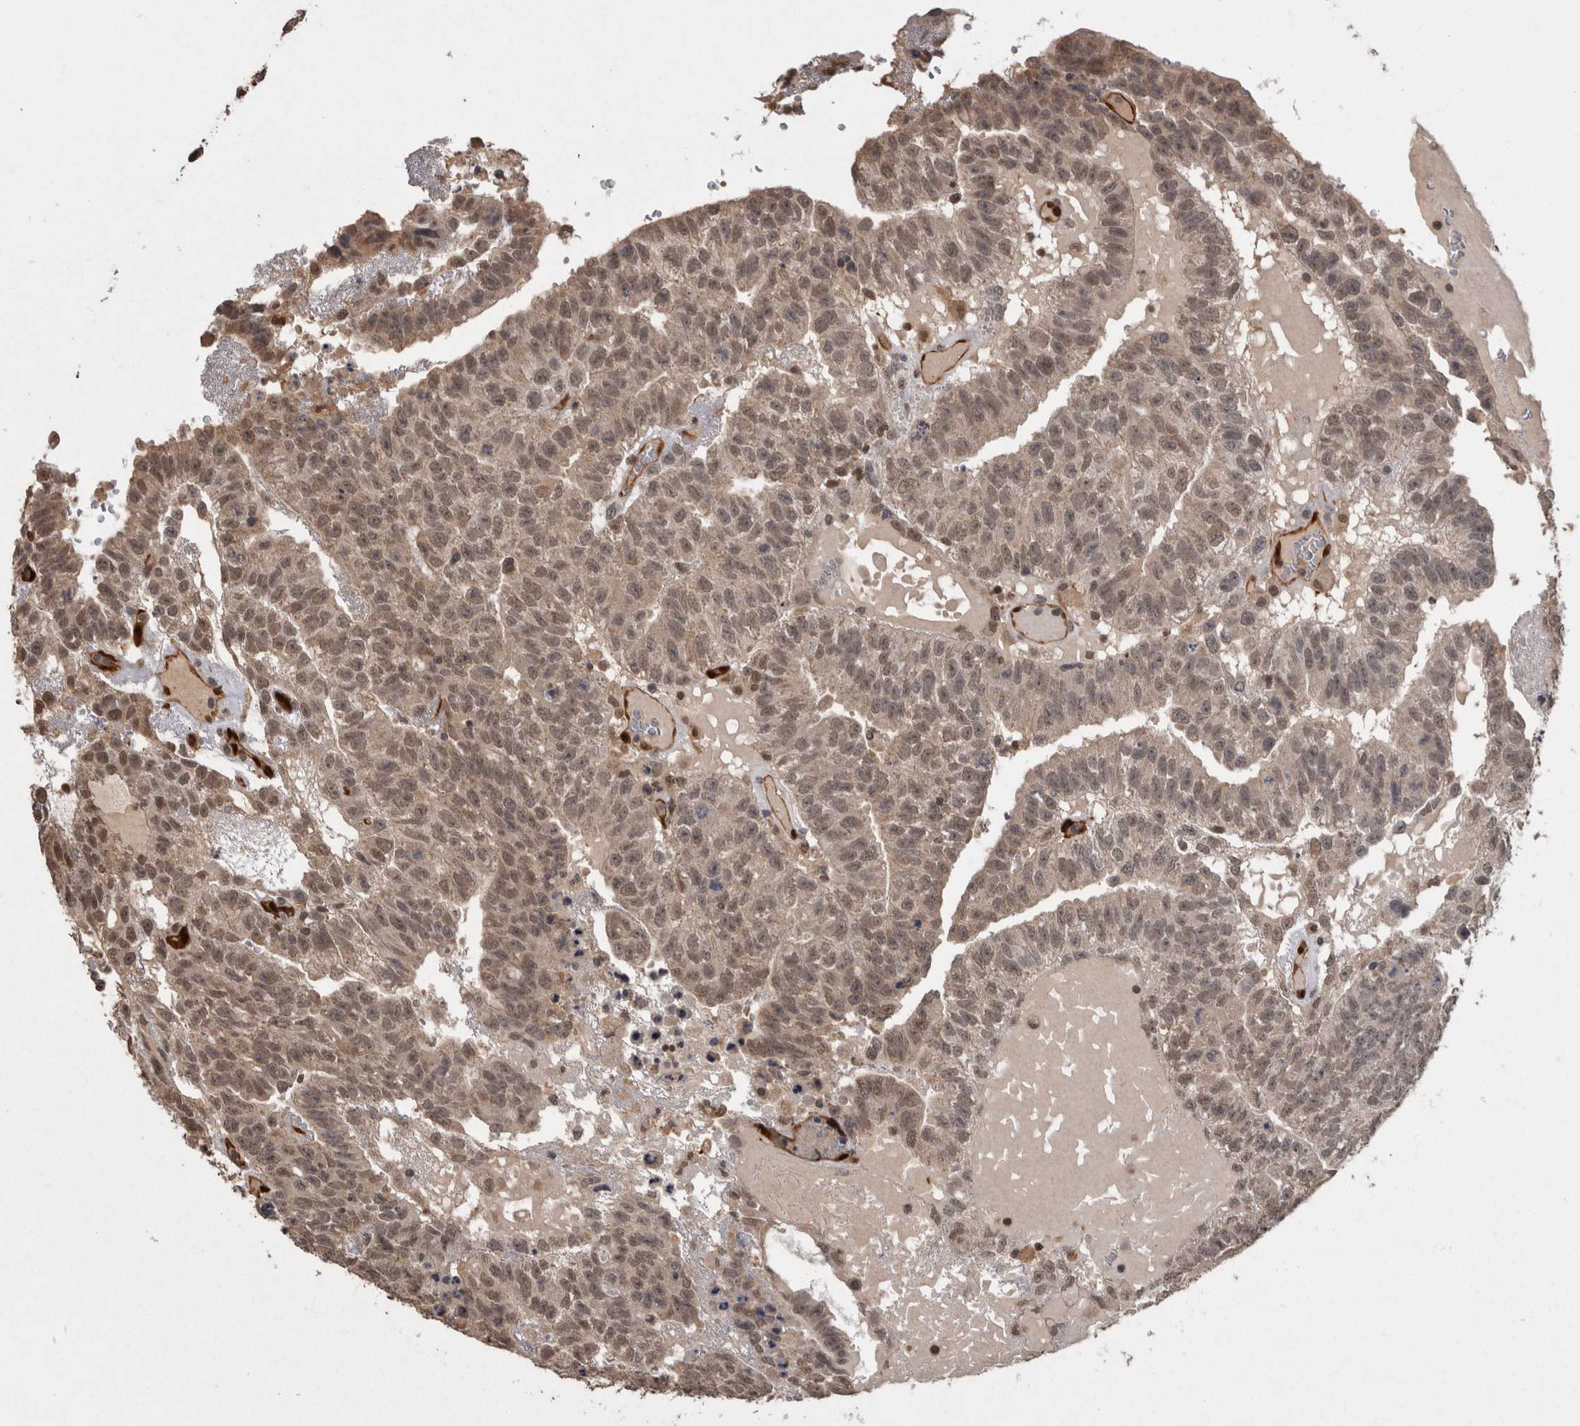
{"staining": {"intensity": "weak", "quantity": ">75%", "location": "nuclear"}, "tissue": "testis cancer", "cell_type": "Tumor cells", "image_type": "cancer", "snomed": [{"axis": "morphology", "description": "Seminoma, NOS"}, {"axis": "morphology", "description": "Carcinoma, Embryonal, NOS"}, {"axis": "topography", "description": "Testis"}], "caption": "There is low levels of weak nuclear expression in tumor cells of testis seminoma, as demonstrated by immunohistochemical staining (brown color).", "gene": "LXN", "patient": {"sex": "male", "age": 52}}